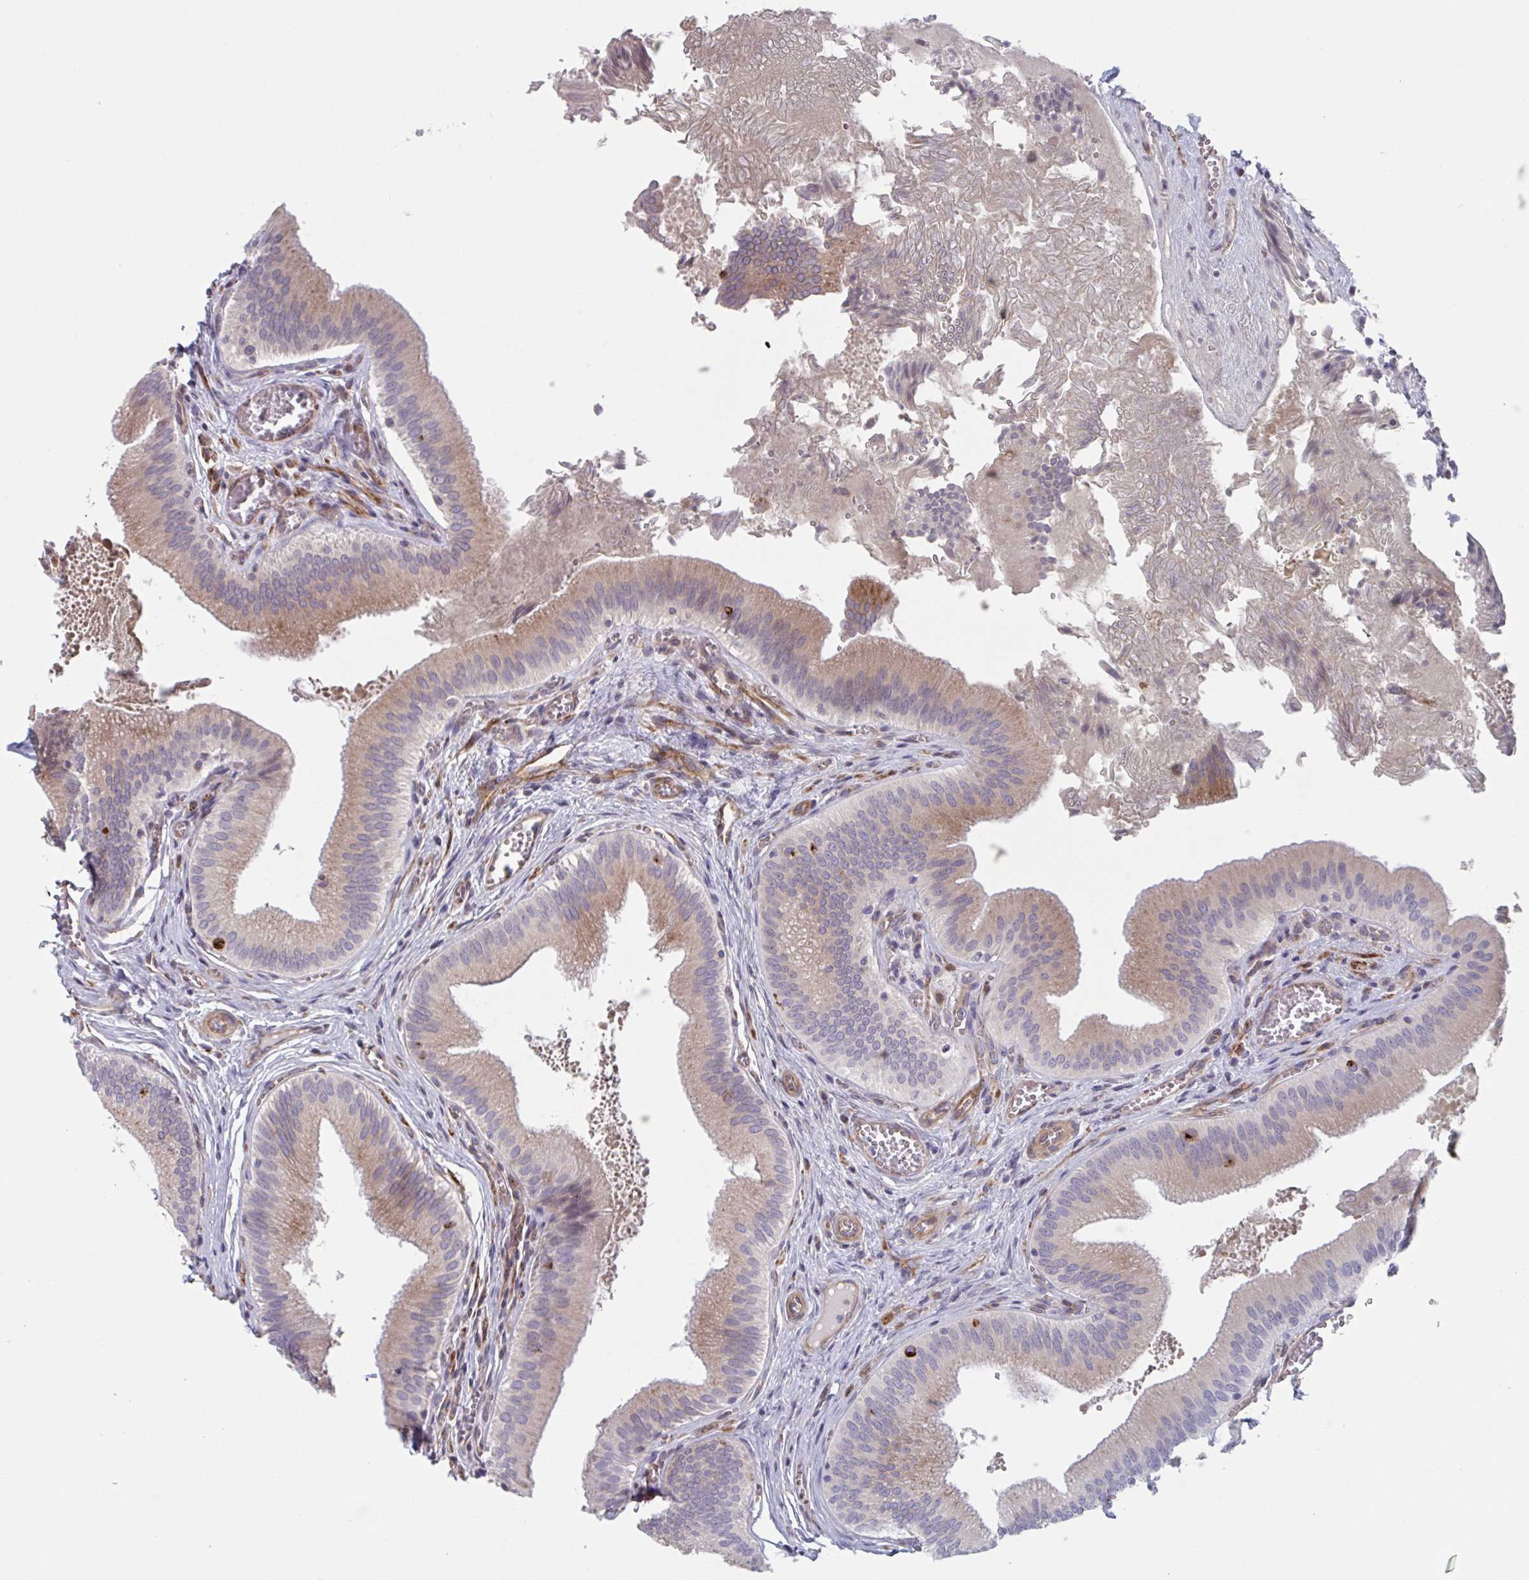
{"staining": {"intensity": "strong", "quantity": "25%-75%", "location": "cytoplasmic/membranous"}, "tissue": "gallbladder", "cell_type": "Glandular cells", "image_type": "normal", "snomed": [{"axis": "morphology", "description": "Normal tissue, NOS"}, {"axis": "topography", "description": "Gallbladder"}], "caption": "Brown immunohistochemical staining in benign gallbladder shows strong cytoplasmic/membranous expression in approximately 25%-75% of glandular cells.", "gene": "TNFSF10", "patient": {"sex": "male", "age": 17}}